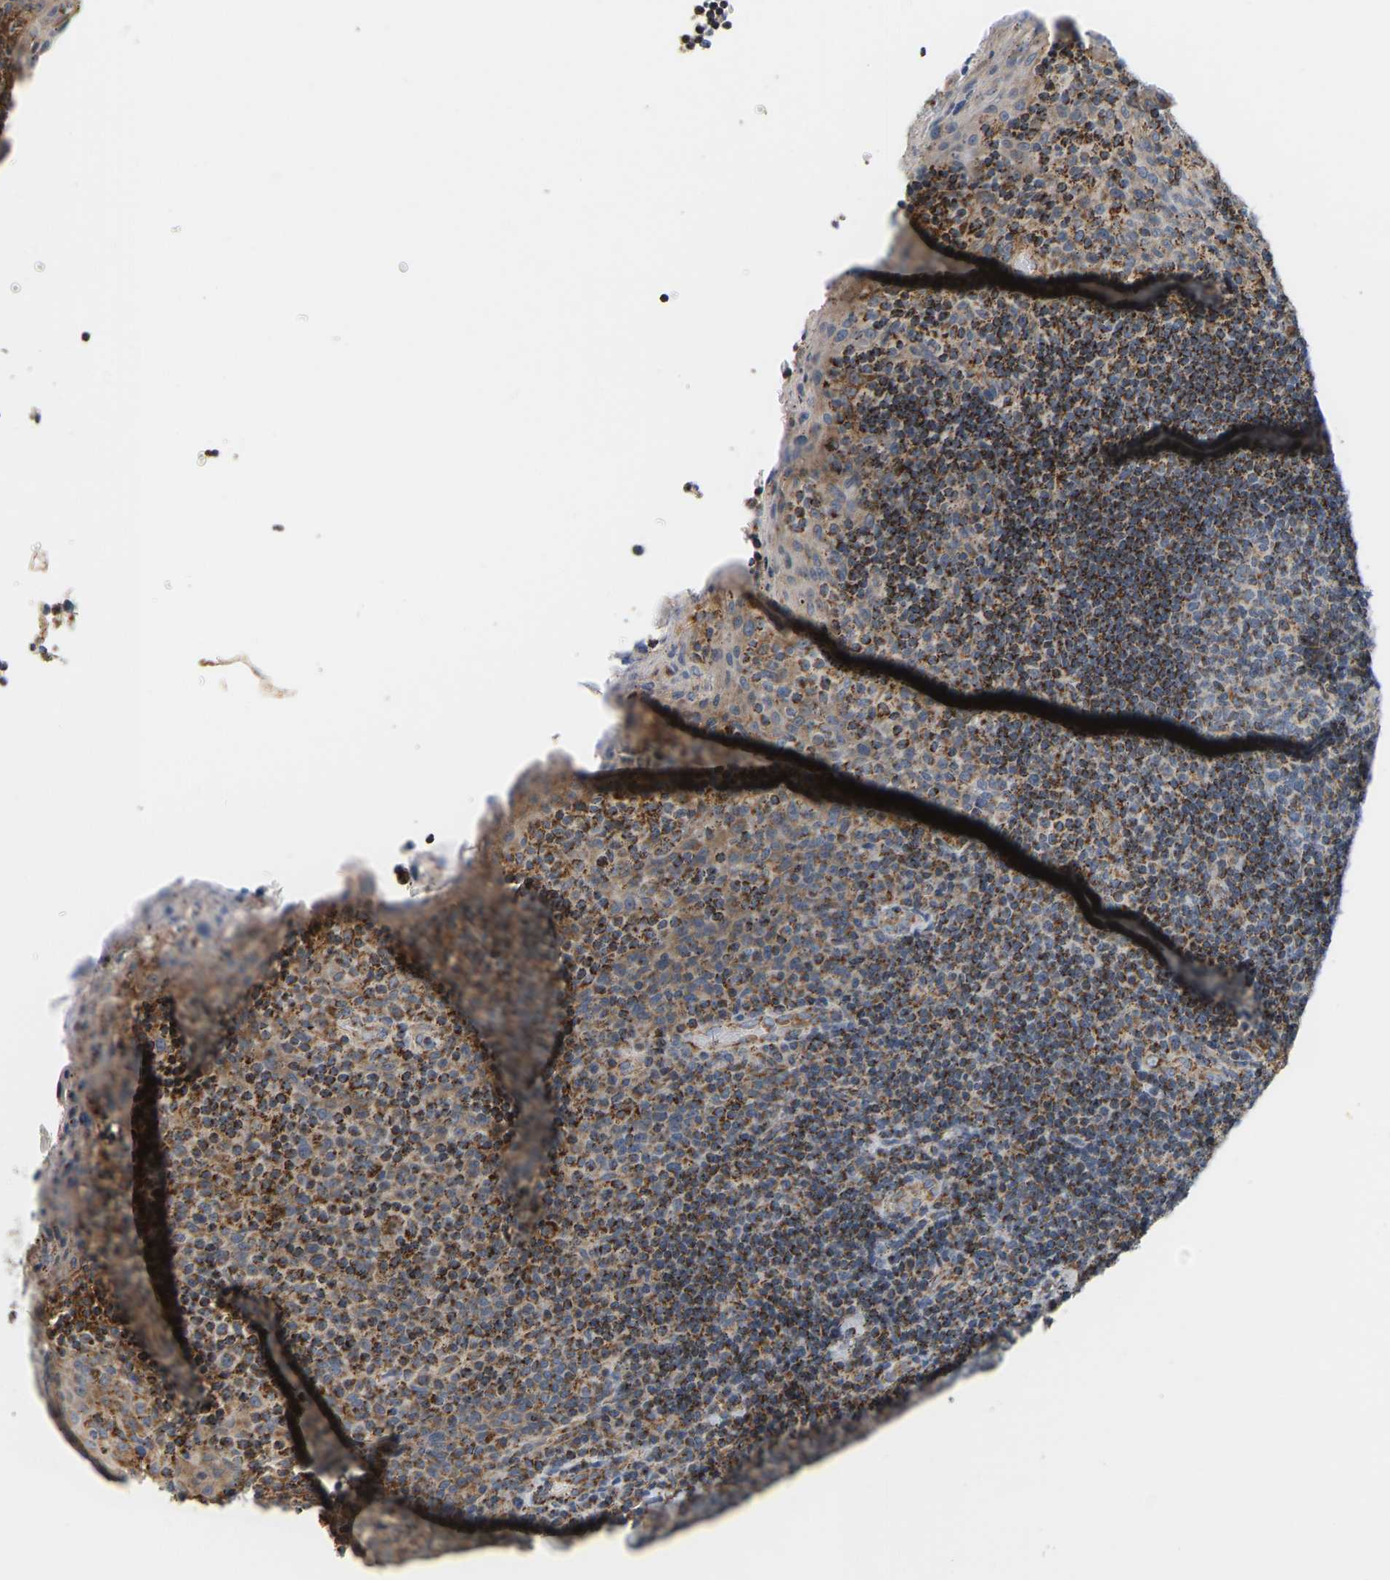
{"staining": {"intensity": "moderate", "quantity": ">75%", "location": "cytoplasmic/membranous"}, "tissue": "tonsil", "cell_type": "Germinal center cells", "image_type": "normal", "snomed": [{"axis": "morphology", "description": "Normal tissue, NOS"}, {"axis": "topography", "description": "Tonsil"}], "caption": "Immunohistochemistry micrograph of benign tonsil: human tonsil stained using IHC demonstrates medium levels of moderate protein expression localized specifically in the cytoplasmic/membranous of germinal center cells, appearing as a cytoplasmic/membranous brown color.", "gene": "GPSM2", "patient": {"sex": "male", "age": 17}}